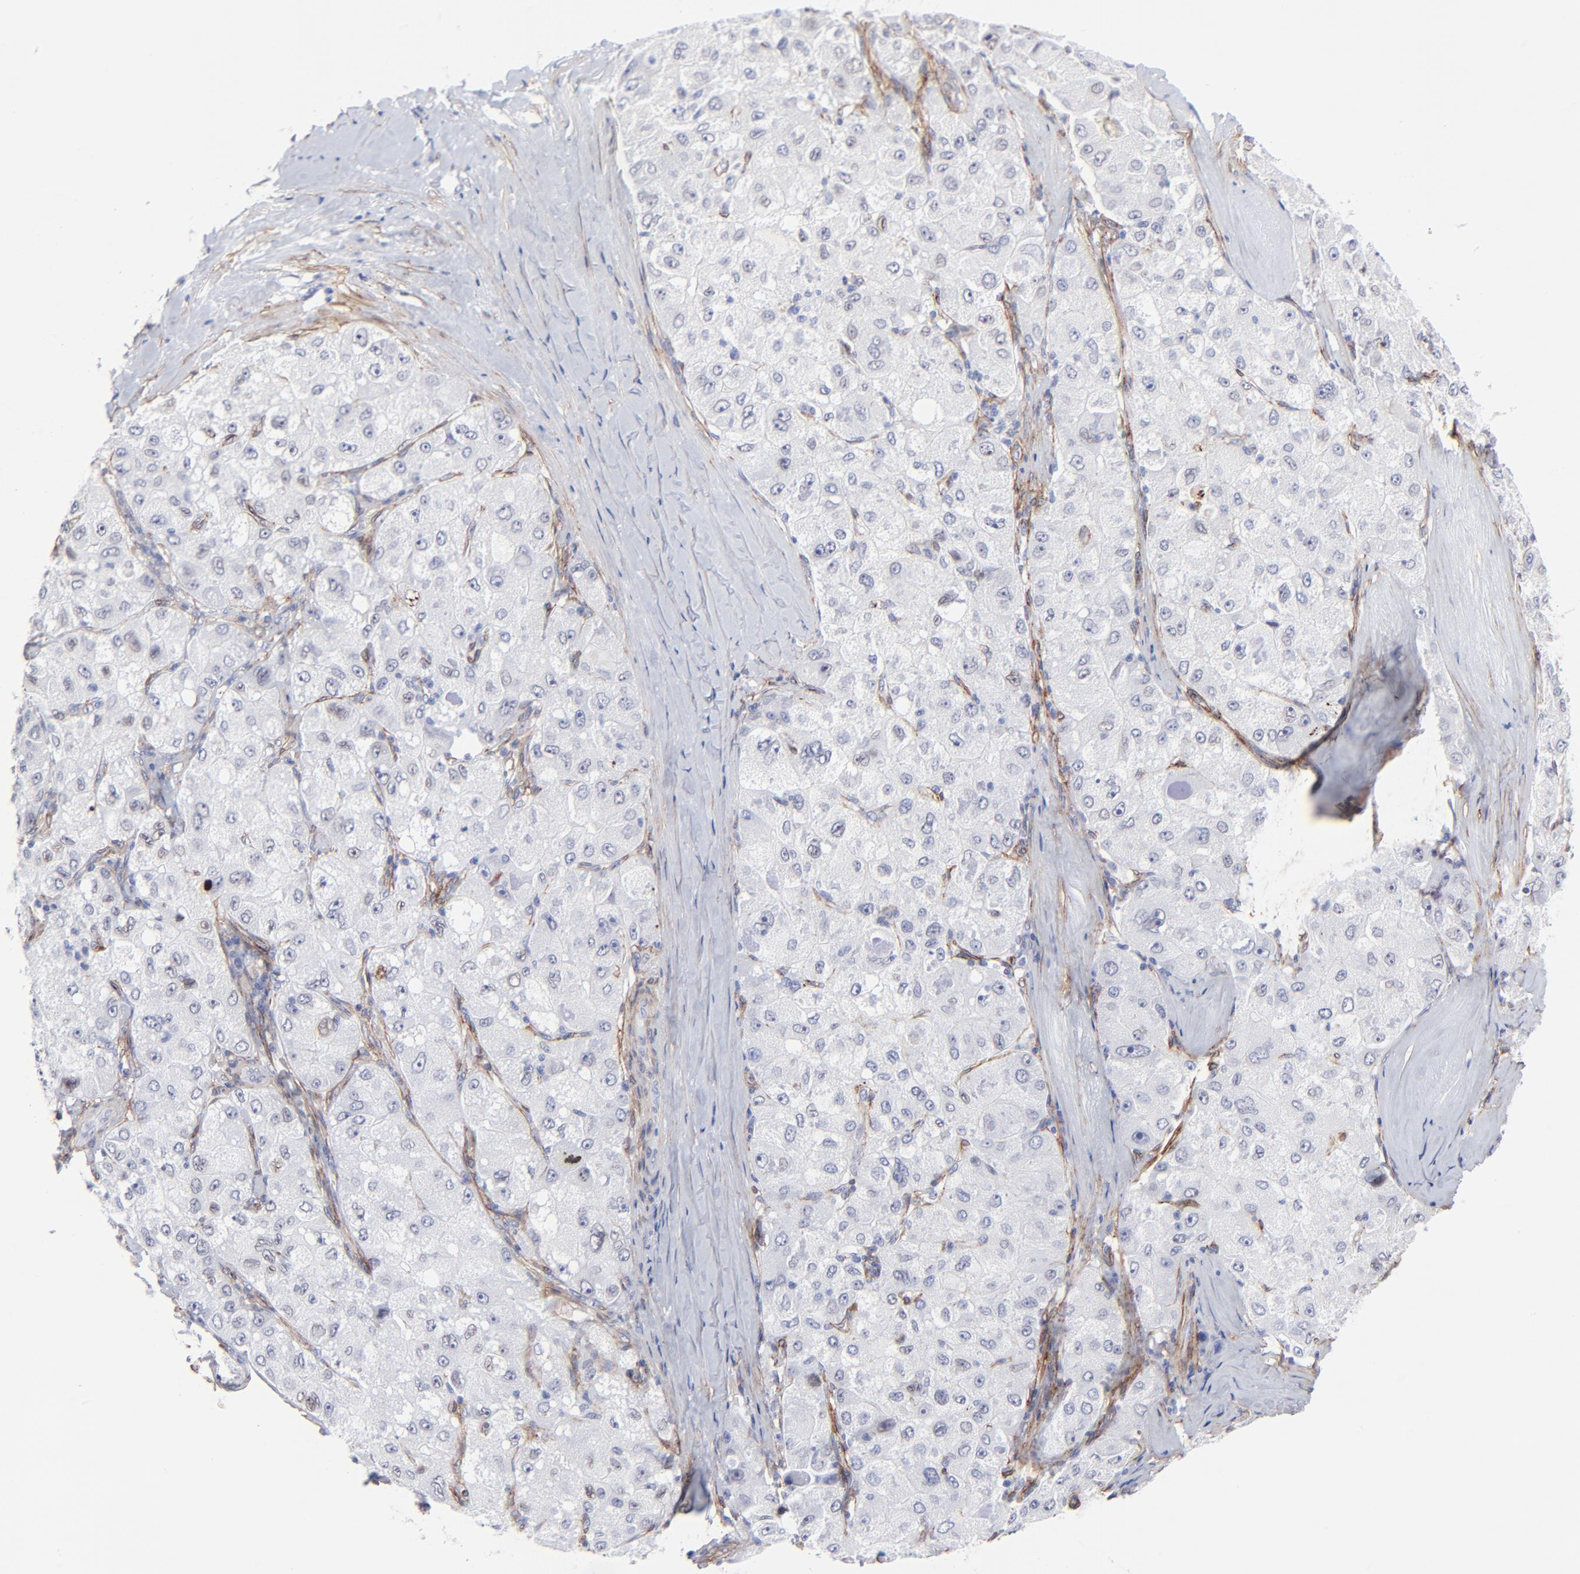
{"staining": {"intensity": "negative", "quantity": "none", "location": "none"}, "tissue": "liver cancer", "cell_type": "Tumor cells", "image_type": "cancer", "snomed": [{"axis": "morphology", "description": "Carcinoma, Hepatocellular, NOS"}, {"axis": "topography", "description": "Liver"}], "caption": "High magnification brightfield microscopy of liver cancer (hepatocellular carcinoma) stained with DAB (brown) and counterstained with hematoxylin (blue): tumor cells show no significant expression.", "gene": "PDGFRB", "patient": {"sex": "male", "age": 80}}